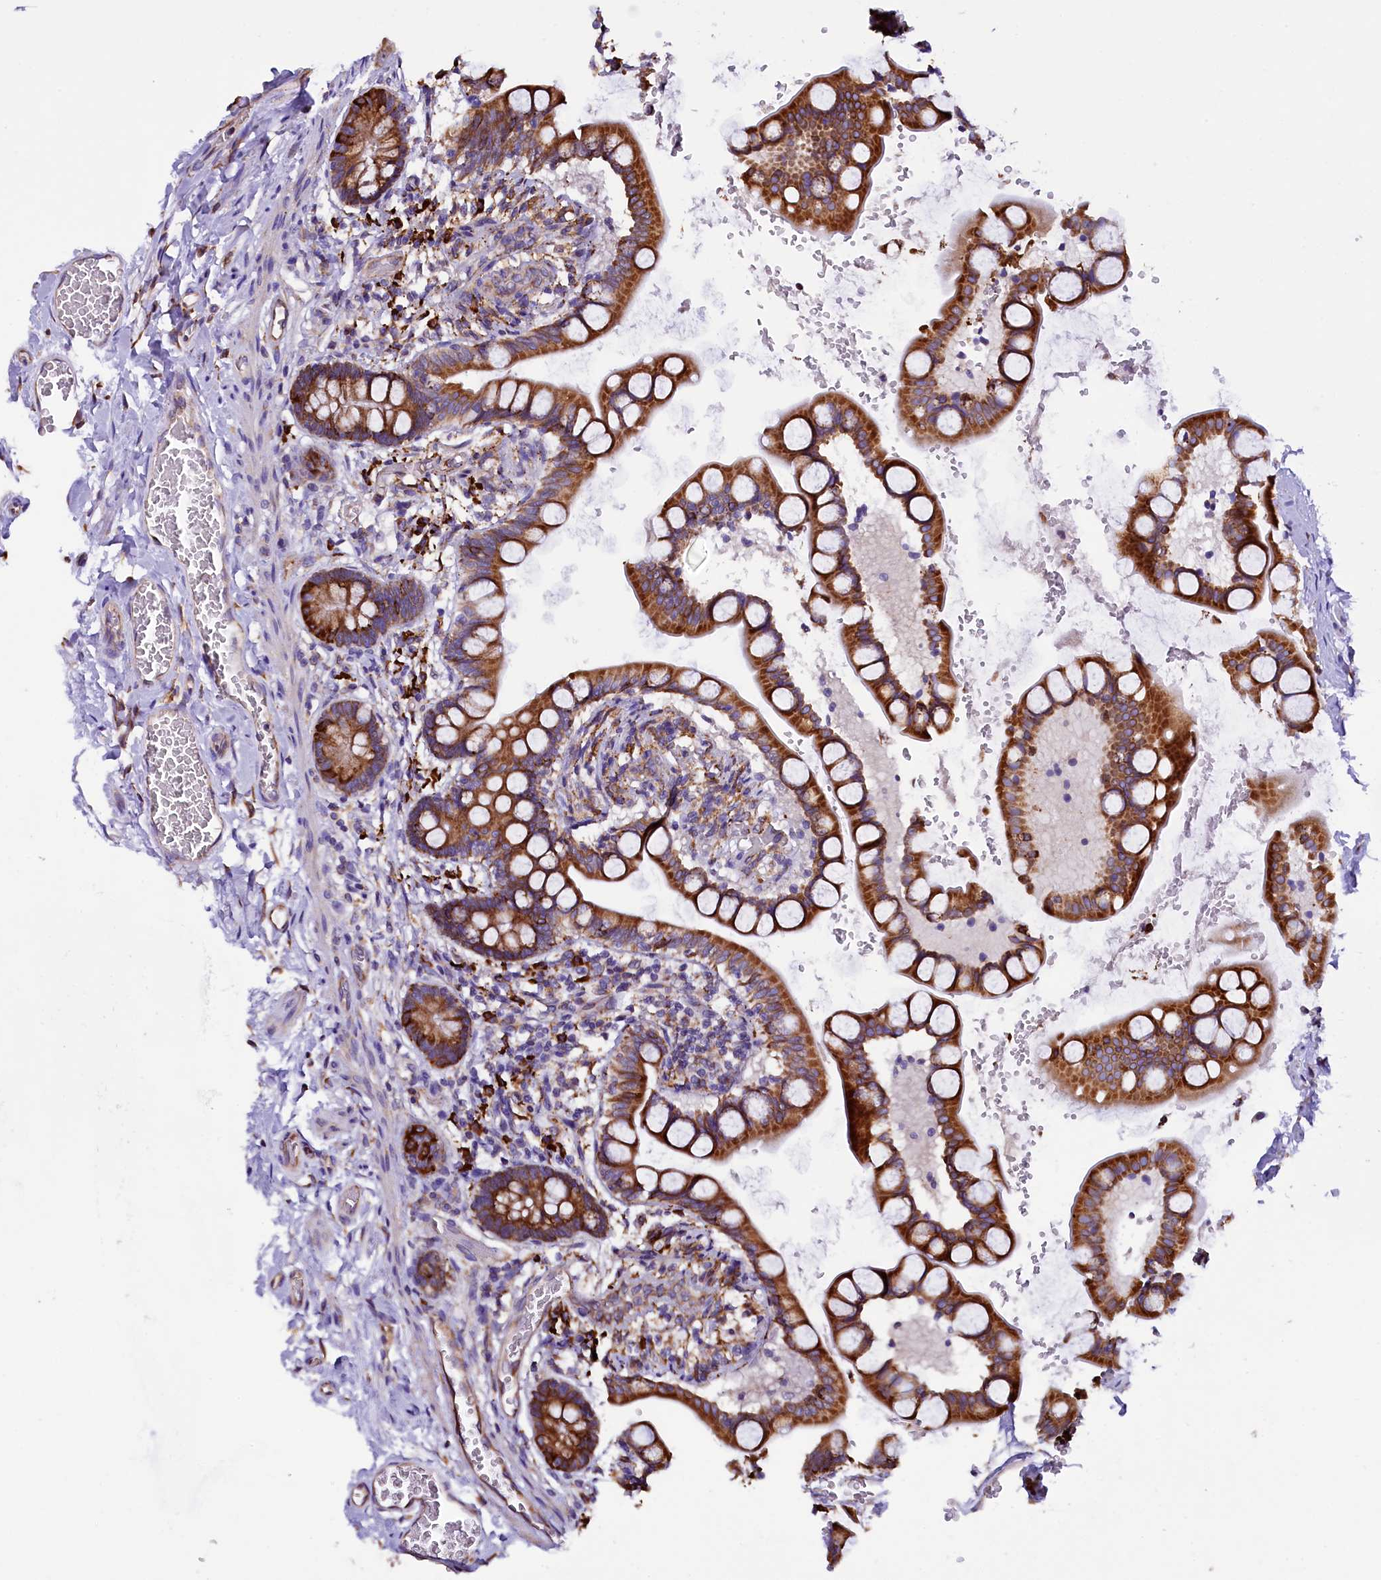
{"staining": {"intensity": "strong", "quantity": ">75%", "location": "cytoplasmic/membranous"}, "tissue": "small intestine", "cell_type": "Glandular cells", "image_type": "normal", "snomed": [{"axis": "morphology", "description": "Normal tissue, NOS"}, {"axis": "topography", "description": "Small intestine"}], "caption": "Small intestine stained with DAB (3,3'-diaminobenzidine) immunohistochemistry (IHC) shows high levels of strong cytoplasmic/membranous positivity in approximately >75% of glandular cells. (Stains: DAB (3,3'-diaminobenzidine) in brown, nuclei in blue, Microscopy: brightfield microscopy at high magnification).", "gene": "CAPS2", "patient": {"sex": "male", "age": 52}}